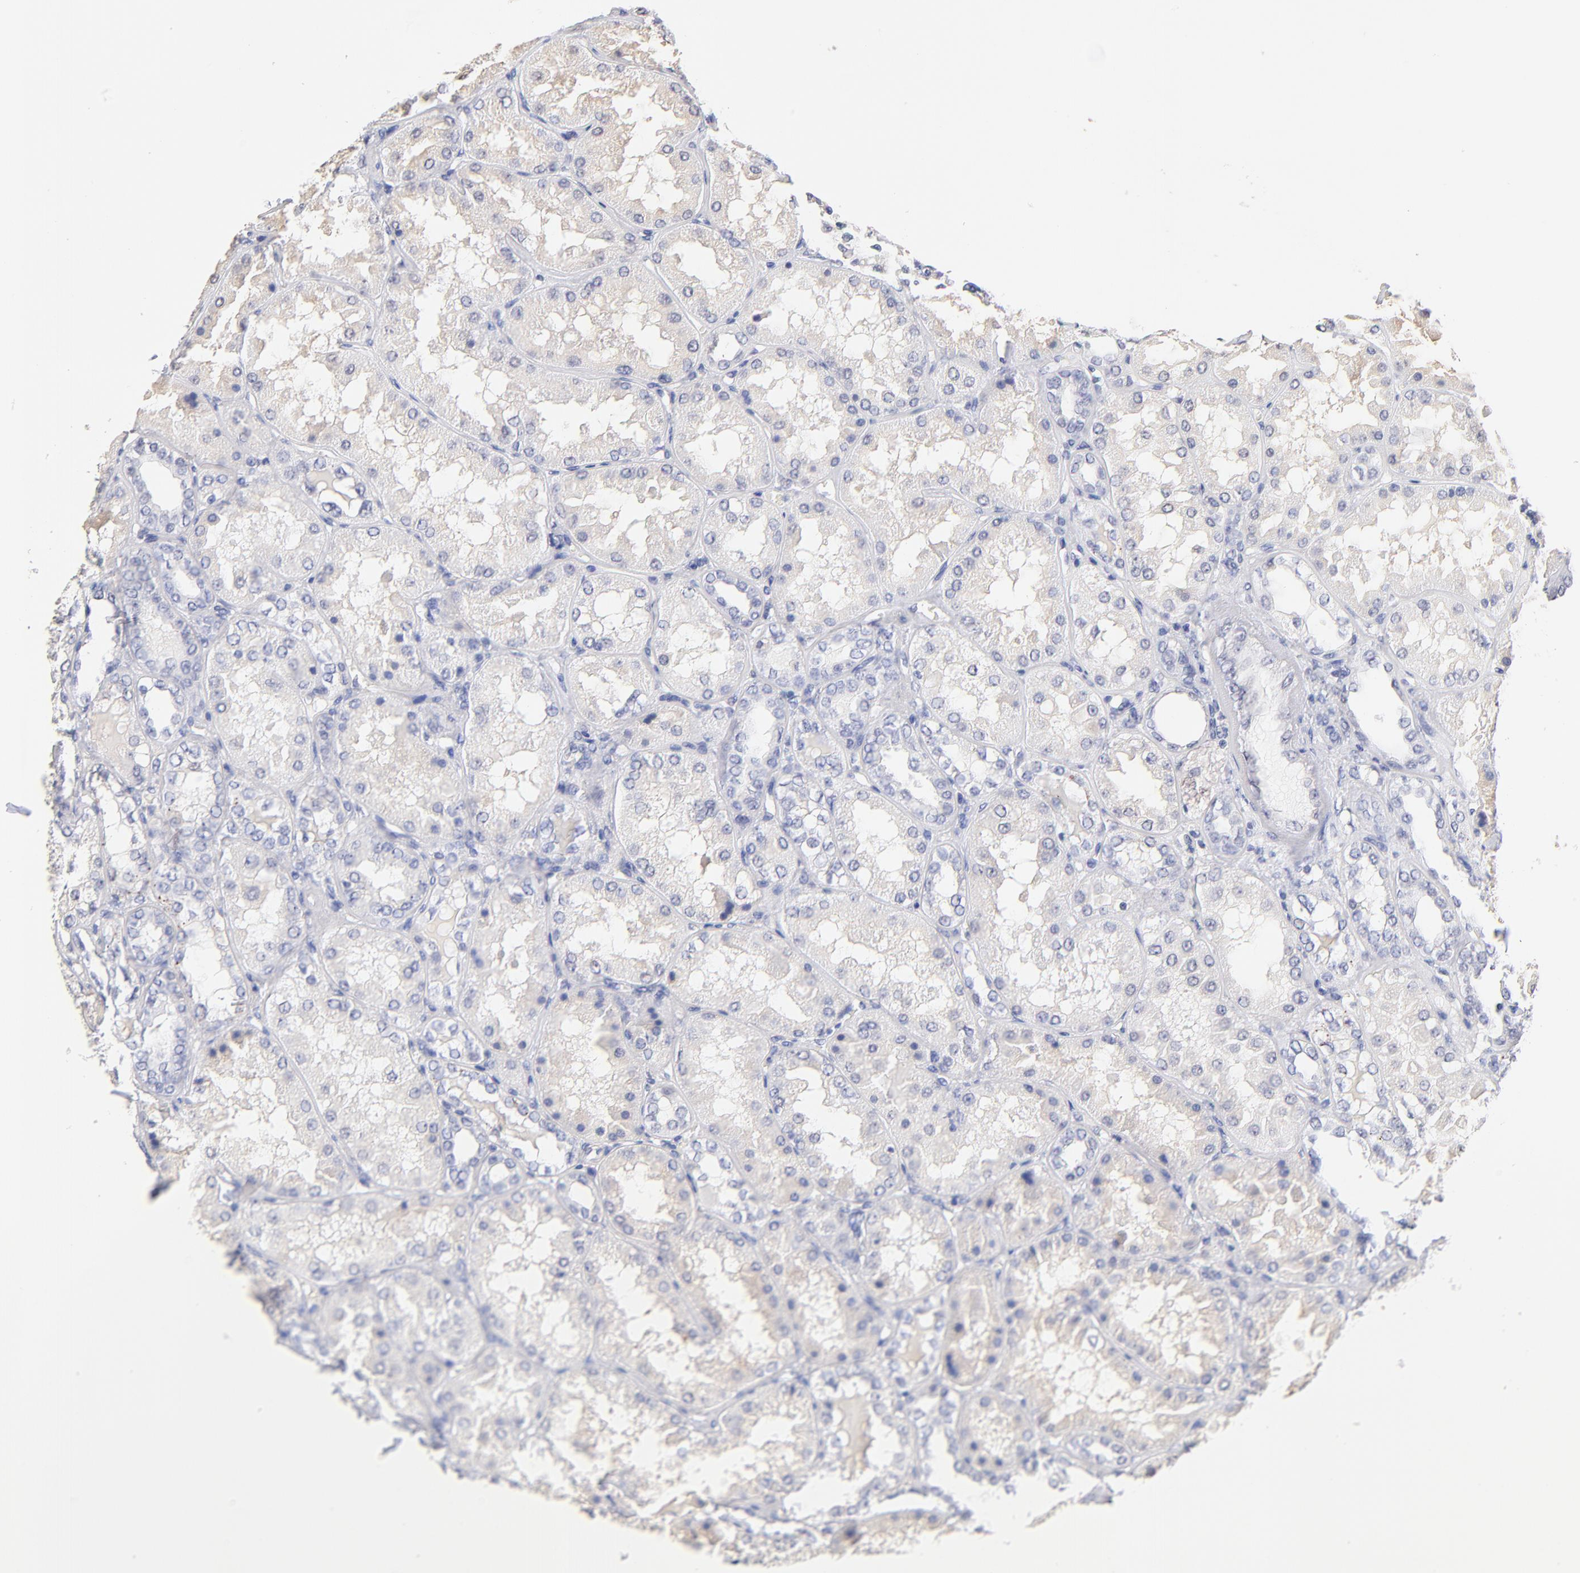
{"staining": {"intensity": "negative", "quantity": "none", "location": "none"}, "tissue": "kidney", "cell_type": "Cells in glomeruli", "image_type": "normal", "snomed": [{"axis": "morphology", "description": "Normal tissue, NOS"}, {"axis": "topography", "description": "Kidney"}], "caption": "DAB immunohistochemical staining of normal kidney demonstrates no significant expression in cells in glomeruli.", "gene": "RIBC2", "patient": {"sex": "female", "age": 56}}